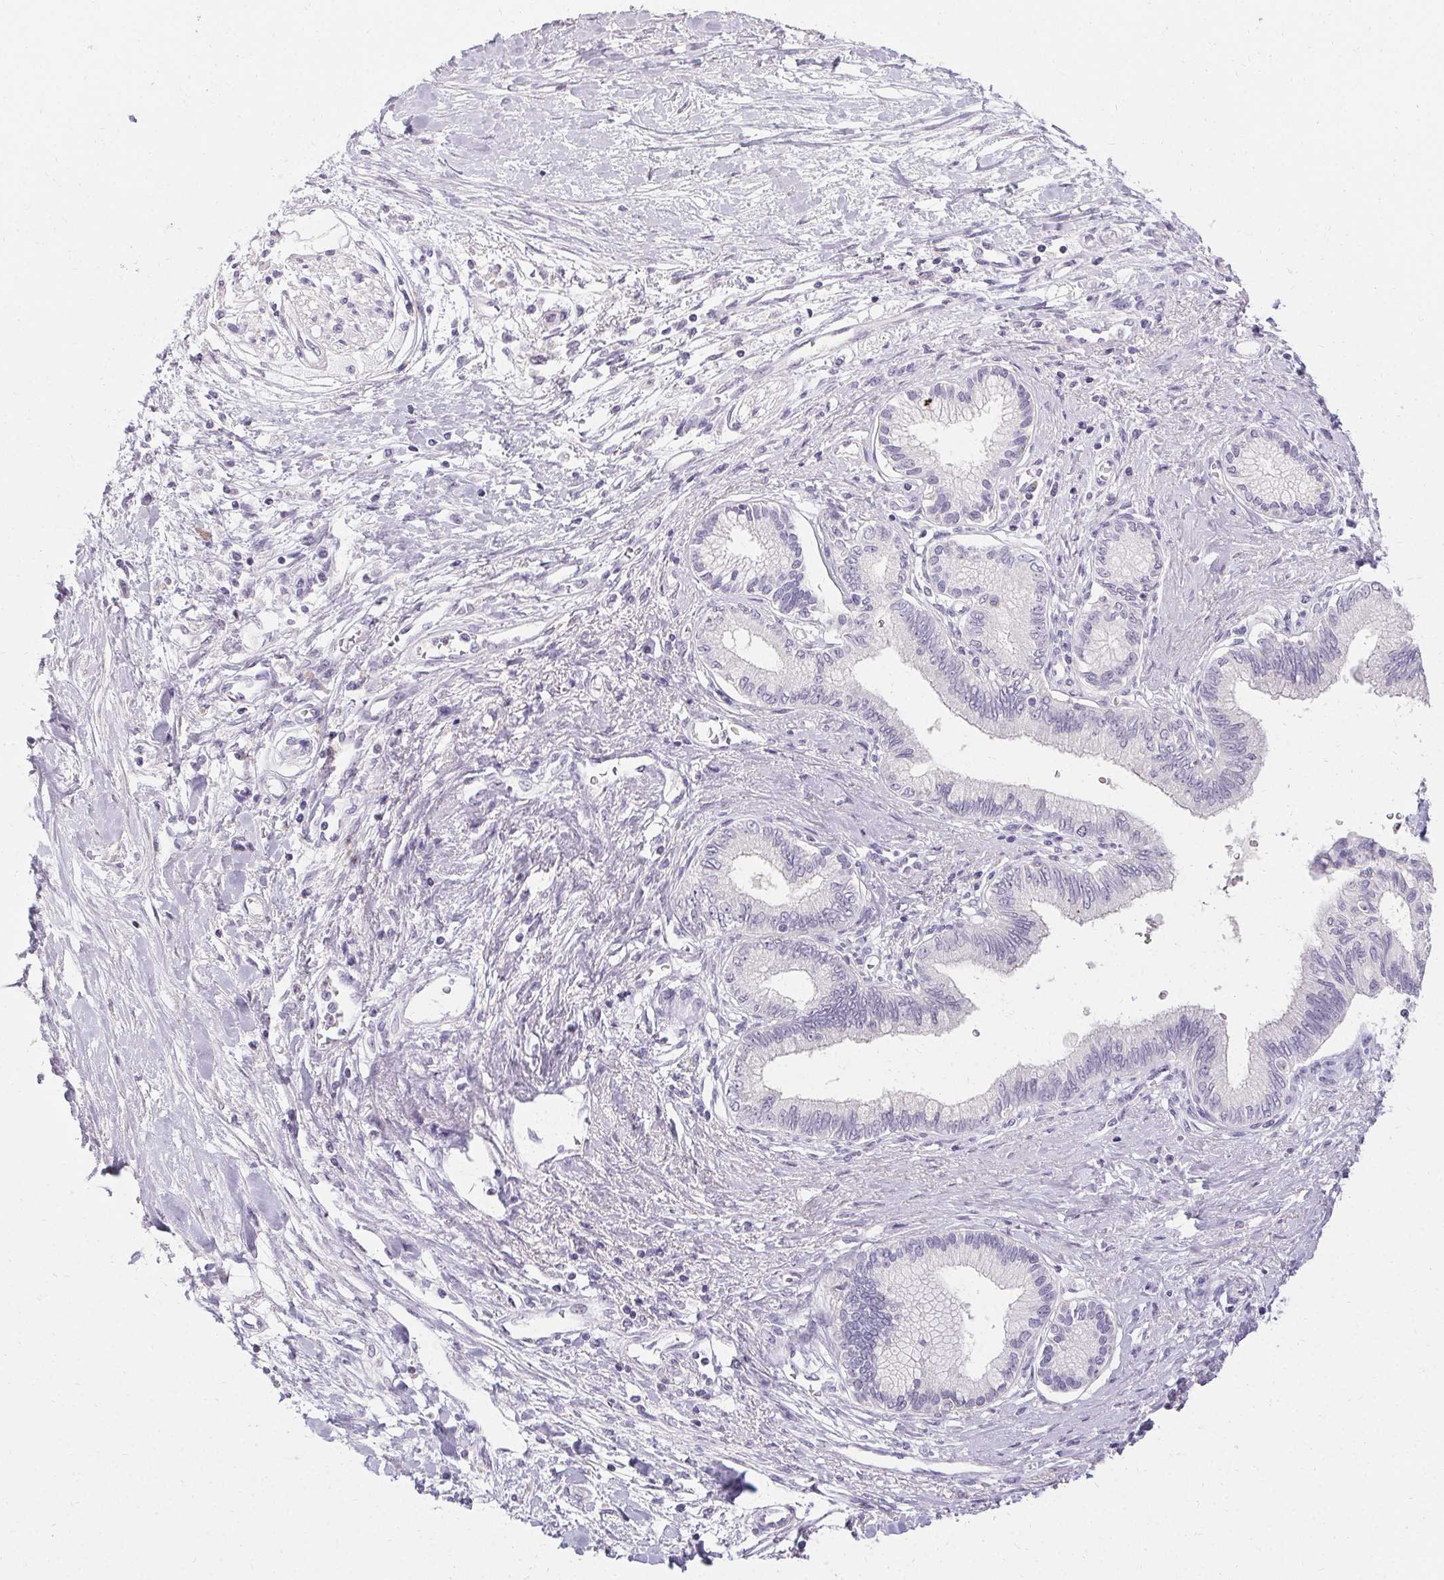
{"staining": {"intensity": "negative", "quantity": "none", "location": "none"}, "tissue": "pancreatic cancer", "cell_type": "Tumor cells", "image_type": "cancer", "snomed": [{"axis": "morphology", "description": "Adenocarcinoma, NOS"}, {"axis": "topography", "description": "Pancreas"}], "caption": "Adenocarcinoma (pancreatic) was stained to show a protein in brown. There is no significant expression in tumor cells.", "gene": "PMEL", "patient": {"sex": "female", "age": 77}}